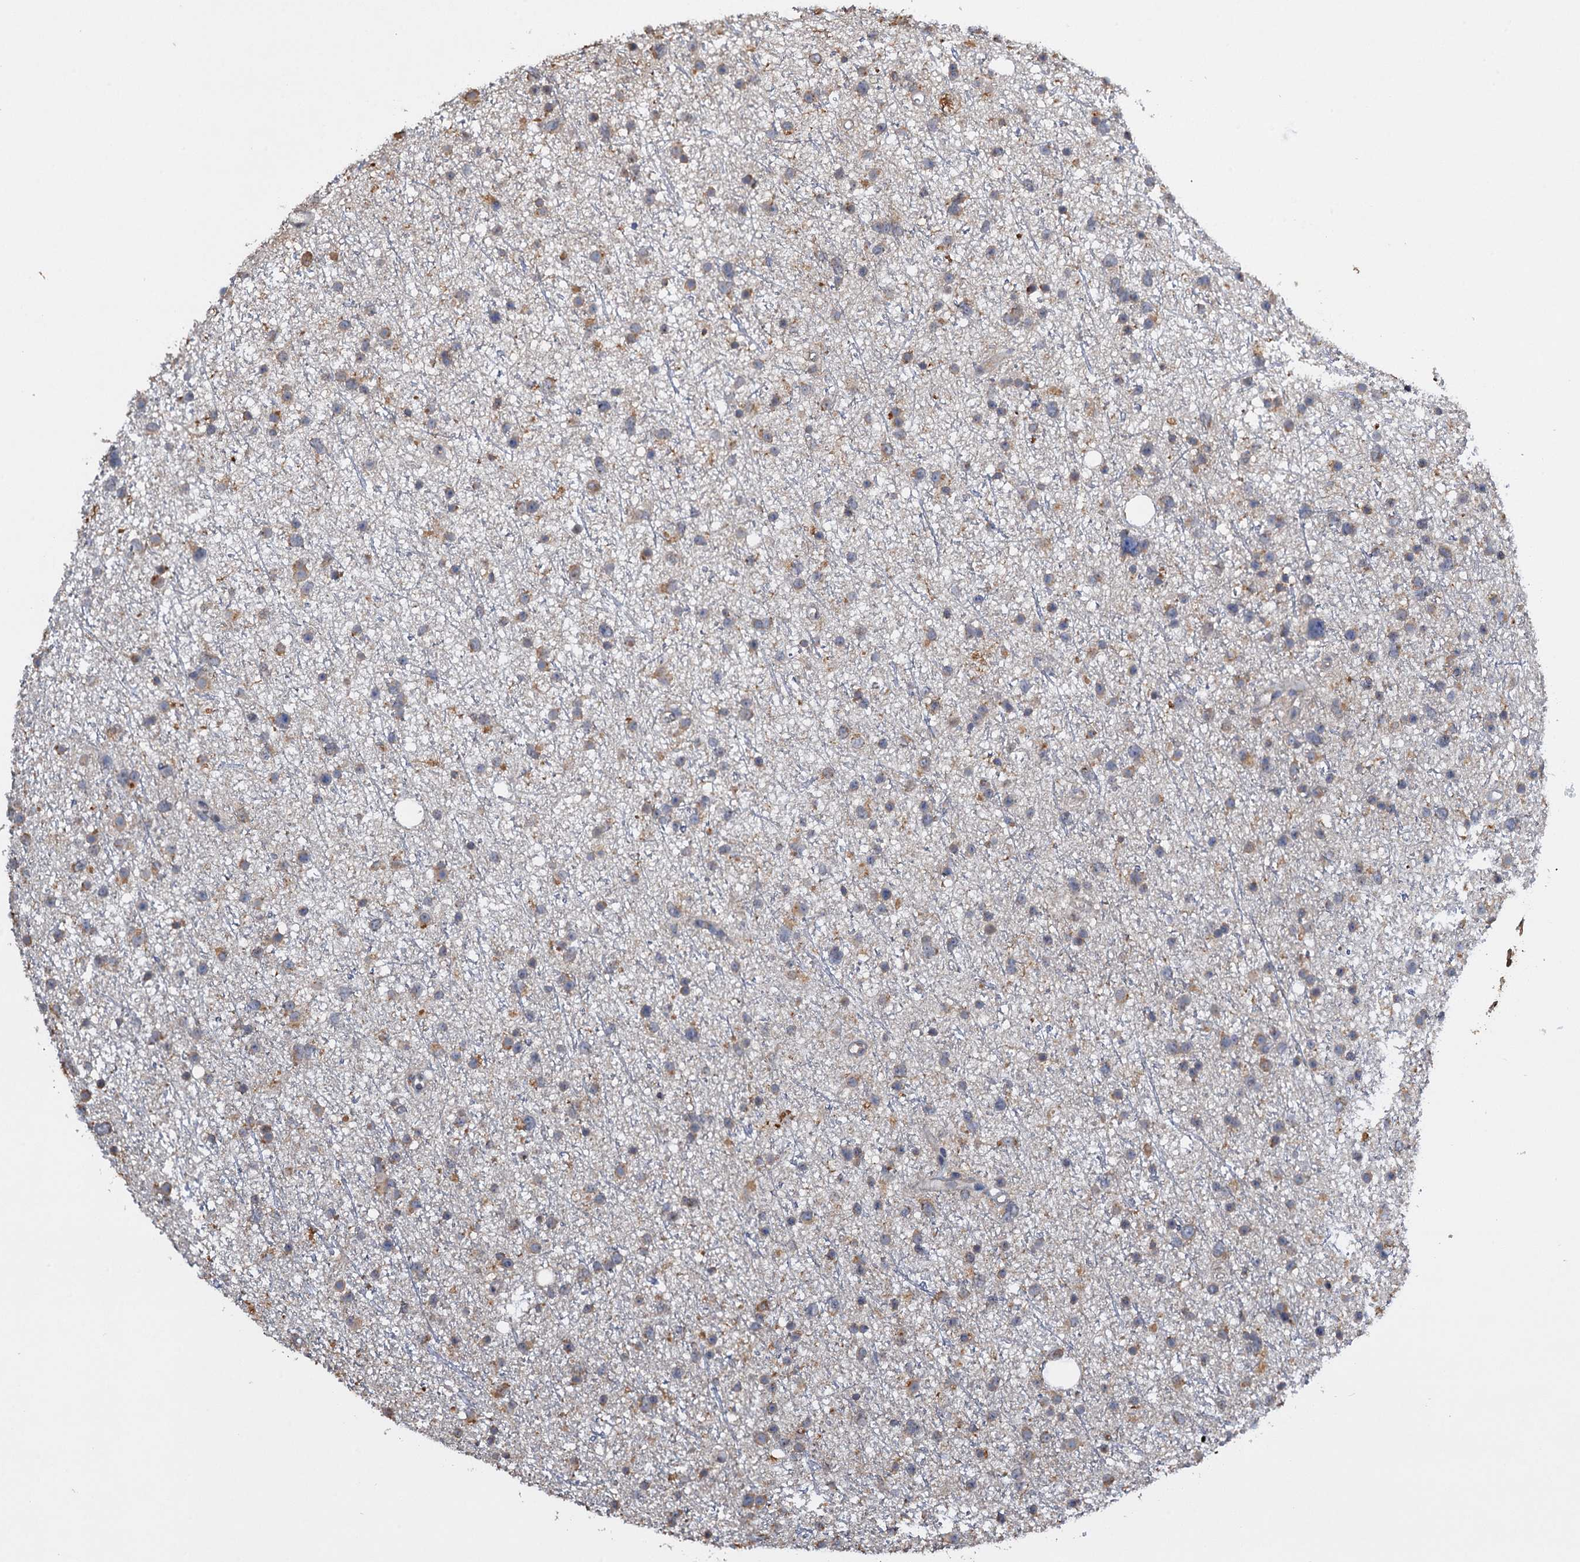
{"staining": {"intensity": "weak", "quantity": "25%-75%", "location": "cytoplasmic/membranous"}, "tissue": "glioma", "cell_type": "Tumor cells", "image_type": "cancer", "snomed": [{"axis": "morphology", "description": "Glioma, malignant, Low grade"}, {"axis": "topography", "description": "Cerebral cortex"}], "caption": "An image of human malignant glioma (low-grade) stained for a protein demonstrates weak cytoplasmic/membranous brown staining in tumor cells. The staining was performed using DAB, with brown indicating positive protein expression. Nuclei are stained blue with hematoxylin.", "gene": "SCUBE3", "patient": {"sex": "female", "age": 39}}